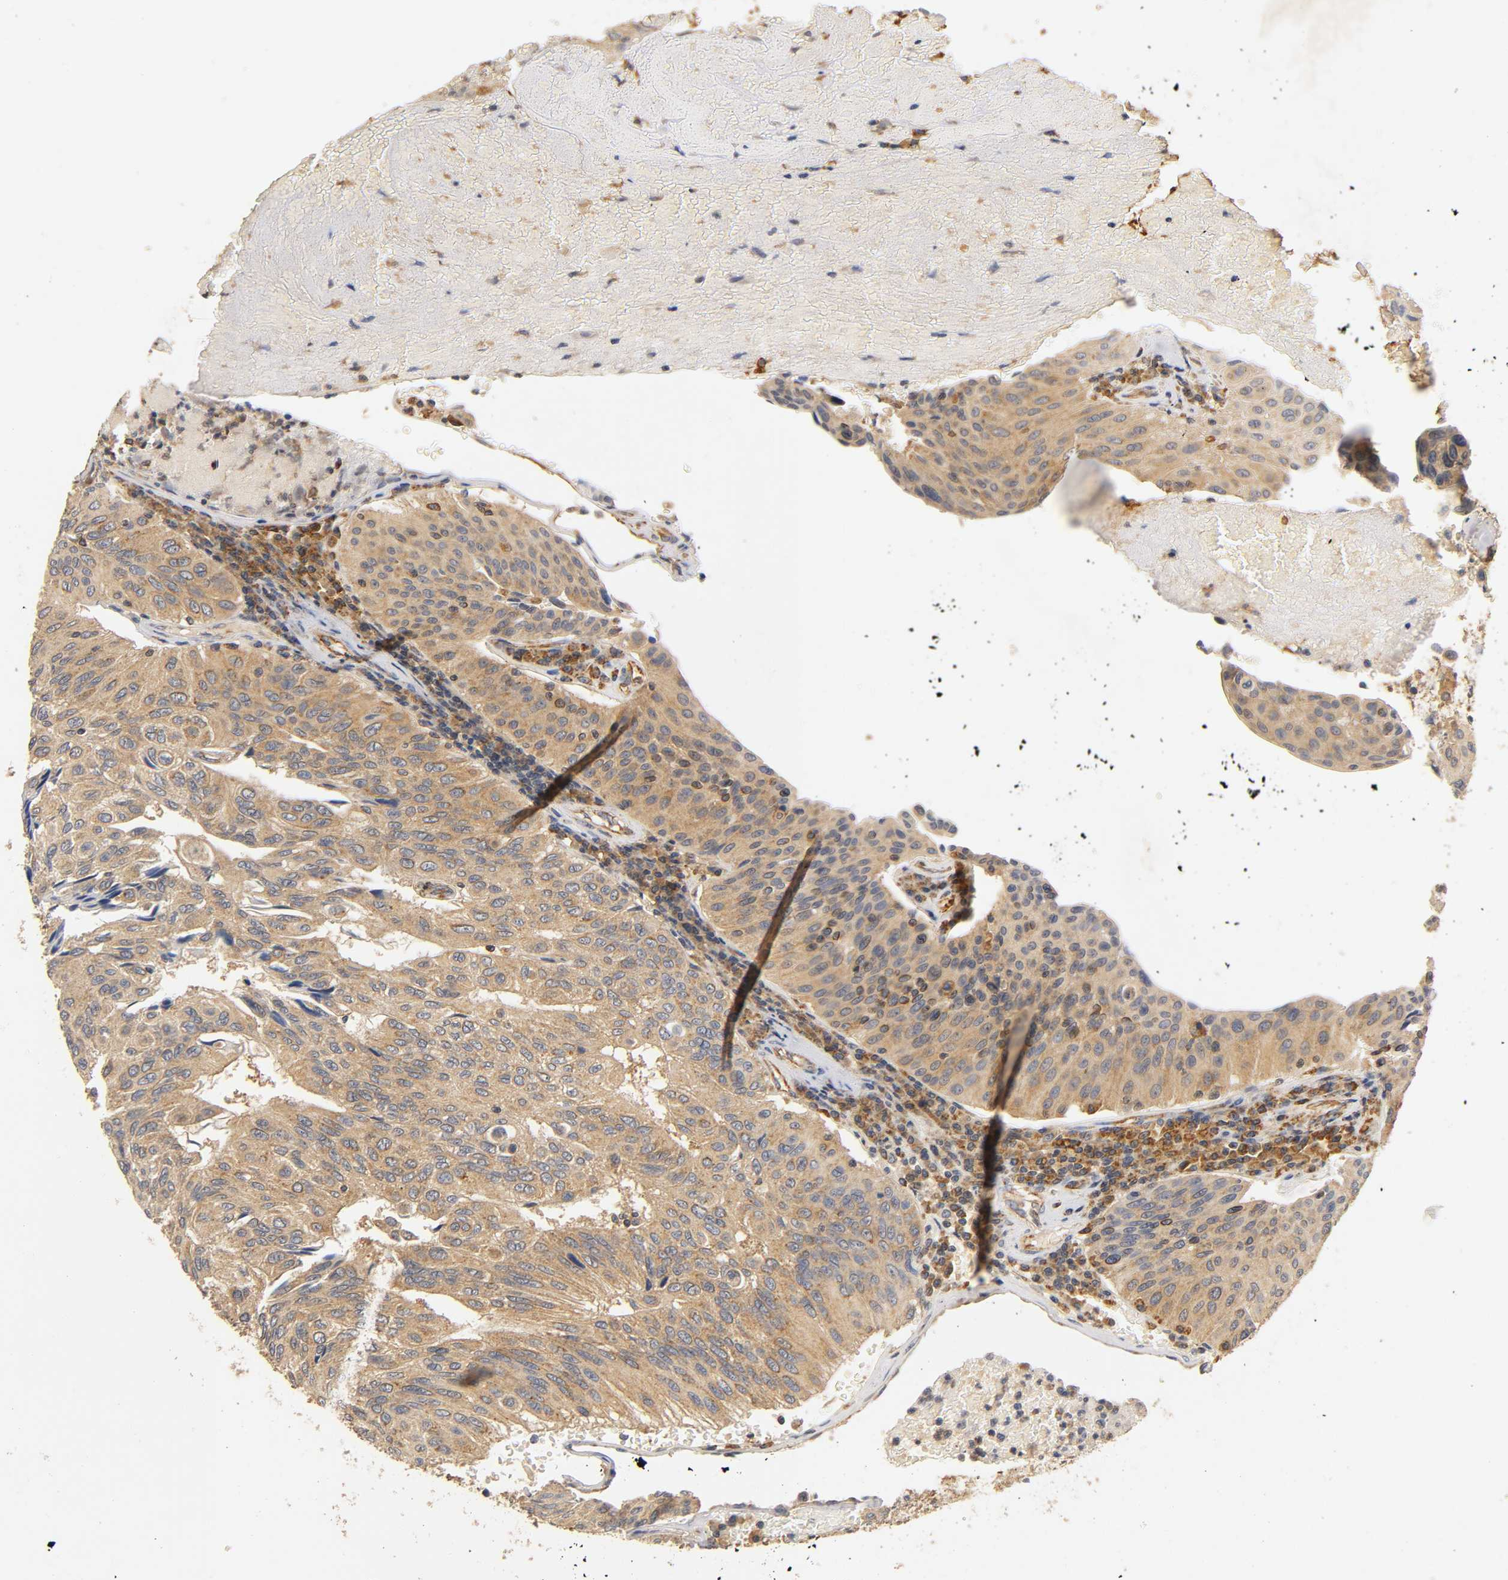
{"staining": {"intensity": "strong", "quantity": ">75%", "location": "cytoplasmic/membranous"}, "tissue": "urothelial cancer", "cell_type": "Tumor cells", "image_type": "cancer", "snomed": [{"axis": "morphology", "description": "Urothelial carcinoma, High grade"}, {"axis": "topography", "description": "Urinary bladder"}], "caption": "Immunohistochemical staining of urothelial carcinoma (high-grade) displays strong cytoplasmic/membranous protein staining in approximately >75% of tumor cells.", "gene": "SCAP", "patient": {"sex": "male", "age": 66}}